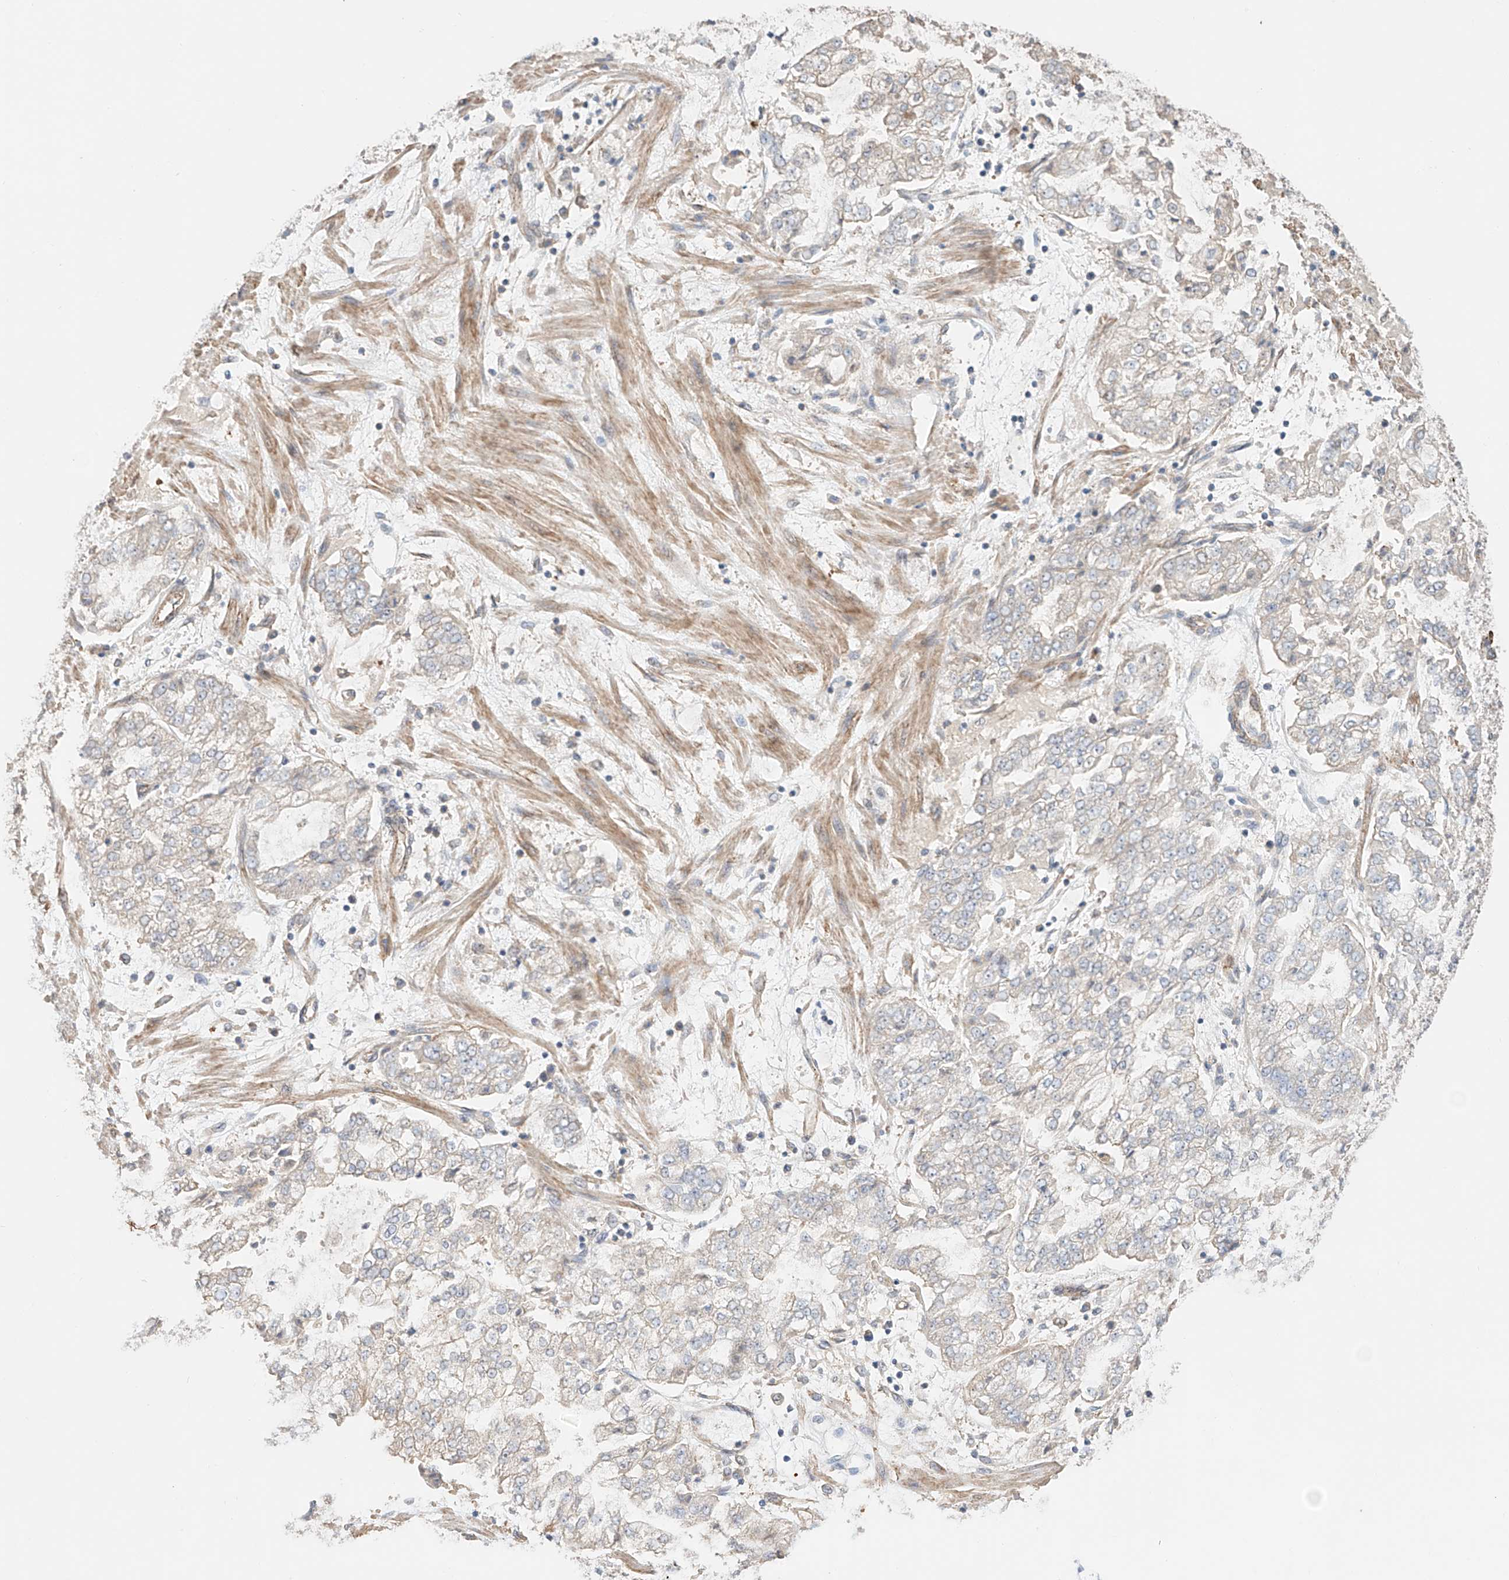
{"staining": {"intensity": "negative", "quantity": "none", "location": "none"}, "tissue": "stomach cancer", "cell_type": "Tumor cells", "image_type": "cancer", "snomed": [{"axis": "morphology", "description": "Adenocarcinoma, NOS"}, {"axis": "topography", "description": "Stomach"}], "caption": "The image reveals no staining of tumor cells in stomach cancer (adenocarcinoma).", "gene": "MOSPD1", "patient": {"sex": "male", "age": 76}}